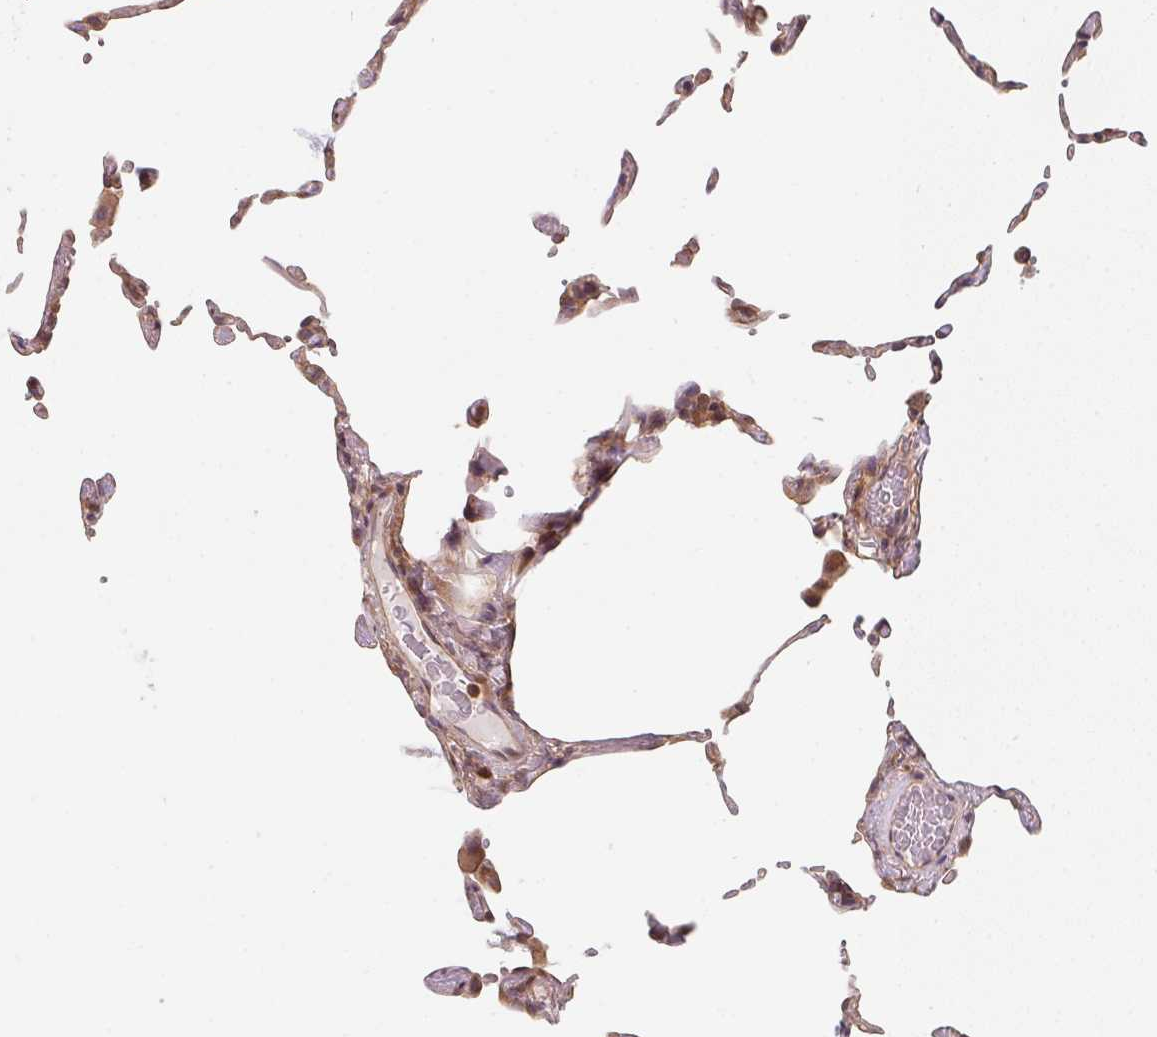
{"staining": {"intensity": "moderate", "quantity": "25%-75%", "location": "cytoplasmic/membranous,nuclear"}, "tissue": "lung", "cell_type": "Alveolar cells", "image_type": "normal", "snomed": [{"axis": "morphology", "description": "Normal tissue, NOS"}, {"axis": "topography", "description": "Lung"}], "caption": "Lung stained for a protein (brown) exhibits moderate cytoplasmic/membranous,nuclear positive positivity in approximately 25%-75% of alveolar cells.", "gene": "ANKRD13A", "patient": {"sex": "female", "age": 57}}